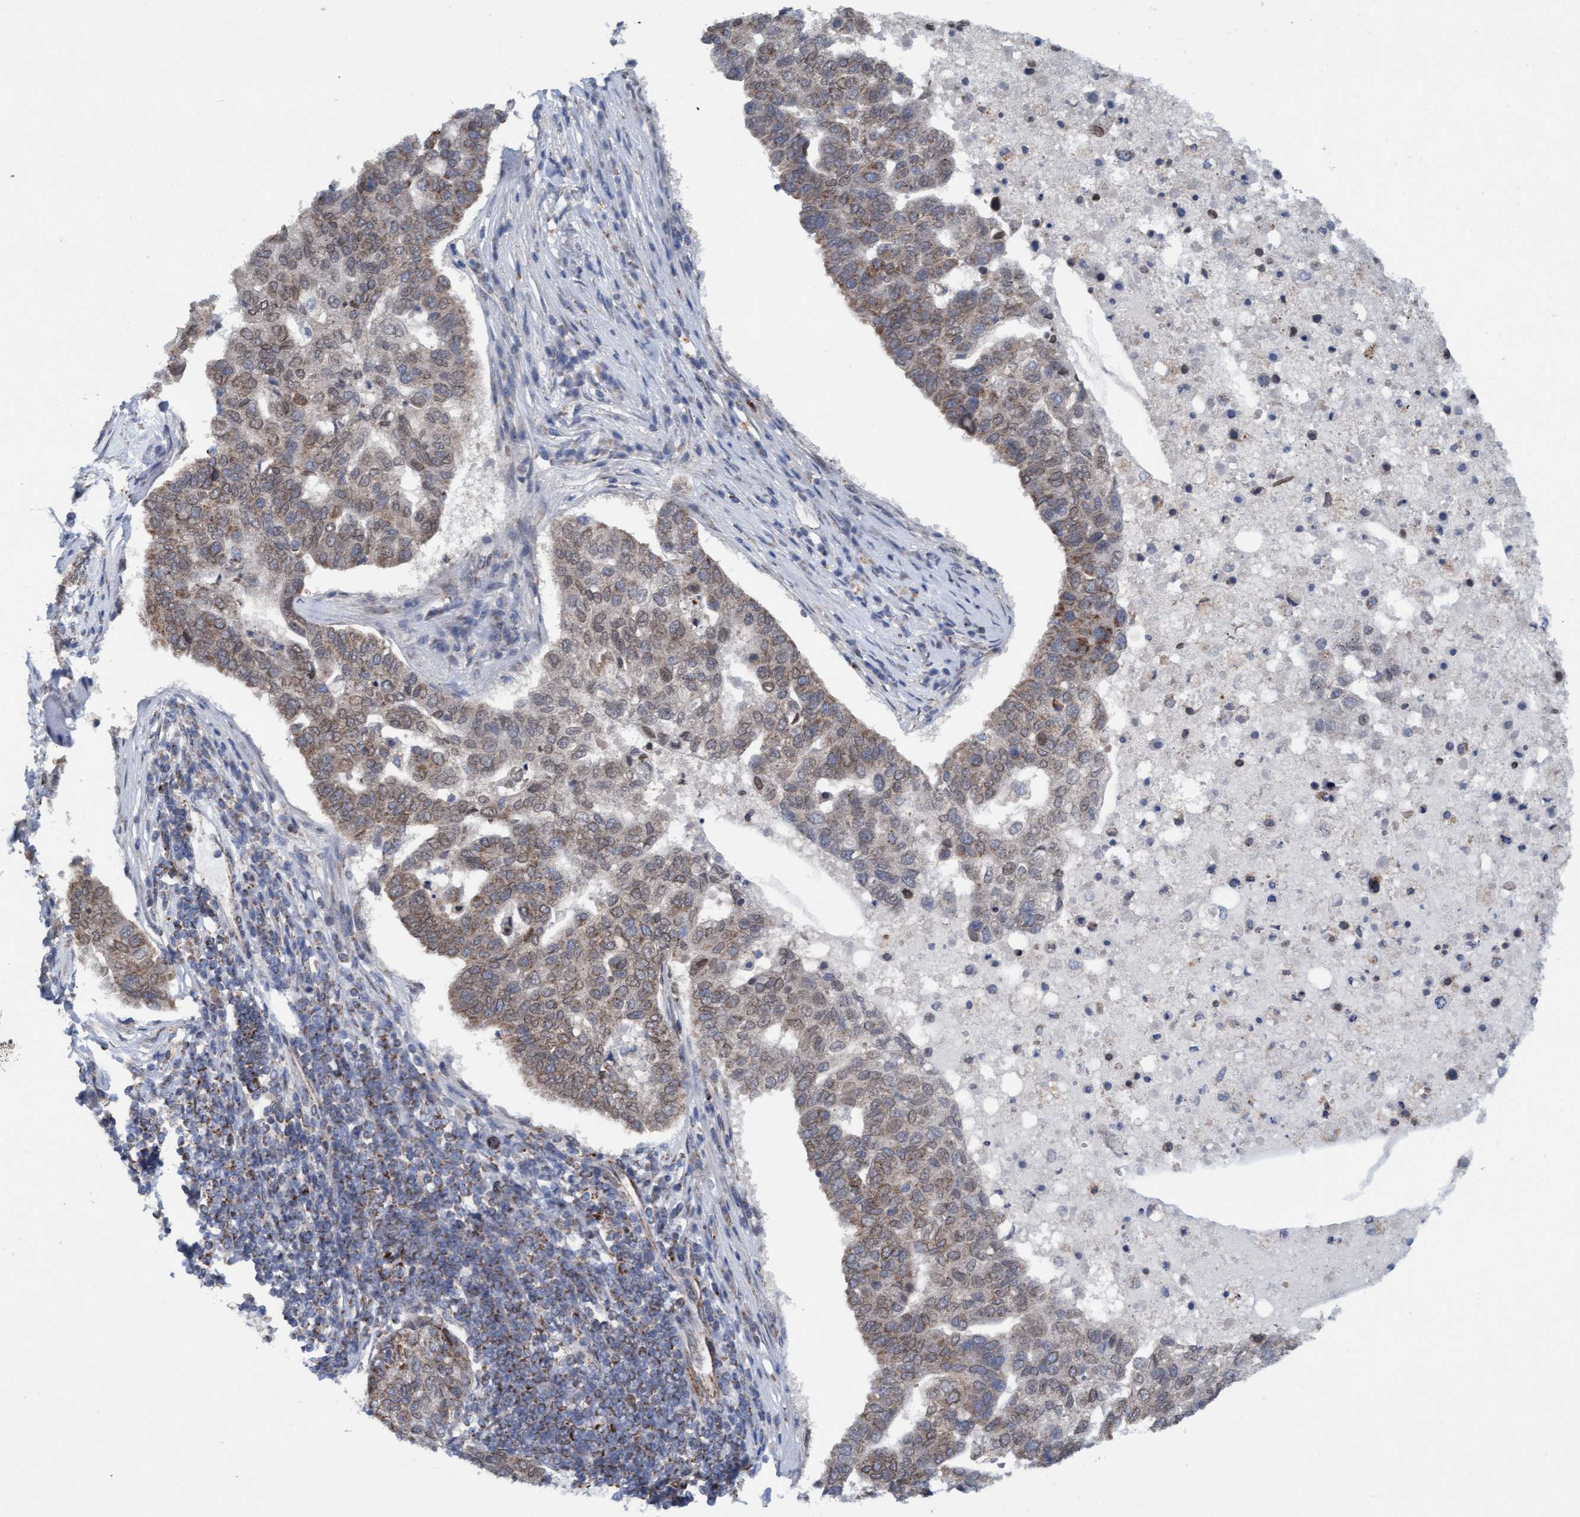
{"staining": {"intensity": "weak", "quantity": "25%-75%", "location": "cytoplasmic/membranous"}, "tissue": "pancreatic cancer", "cell_type": "Tumor cells", "image_type": "cancer", "snomed": [{"axis": "morphology", "description": "Adenocarcinoma, NOS"}, {"axis": "topography", "description": "Pancreas"}], "caption": "Pancreatic adenocarcinoma stained for a protein reveals weak cytoplasmic/membranous positivity in tumor cells.", "gene": "MRPS23", "patient": {"sex": "female", "age": 61}}